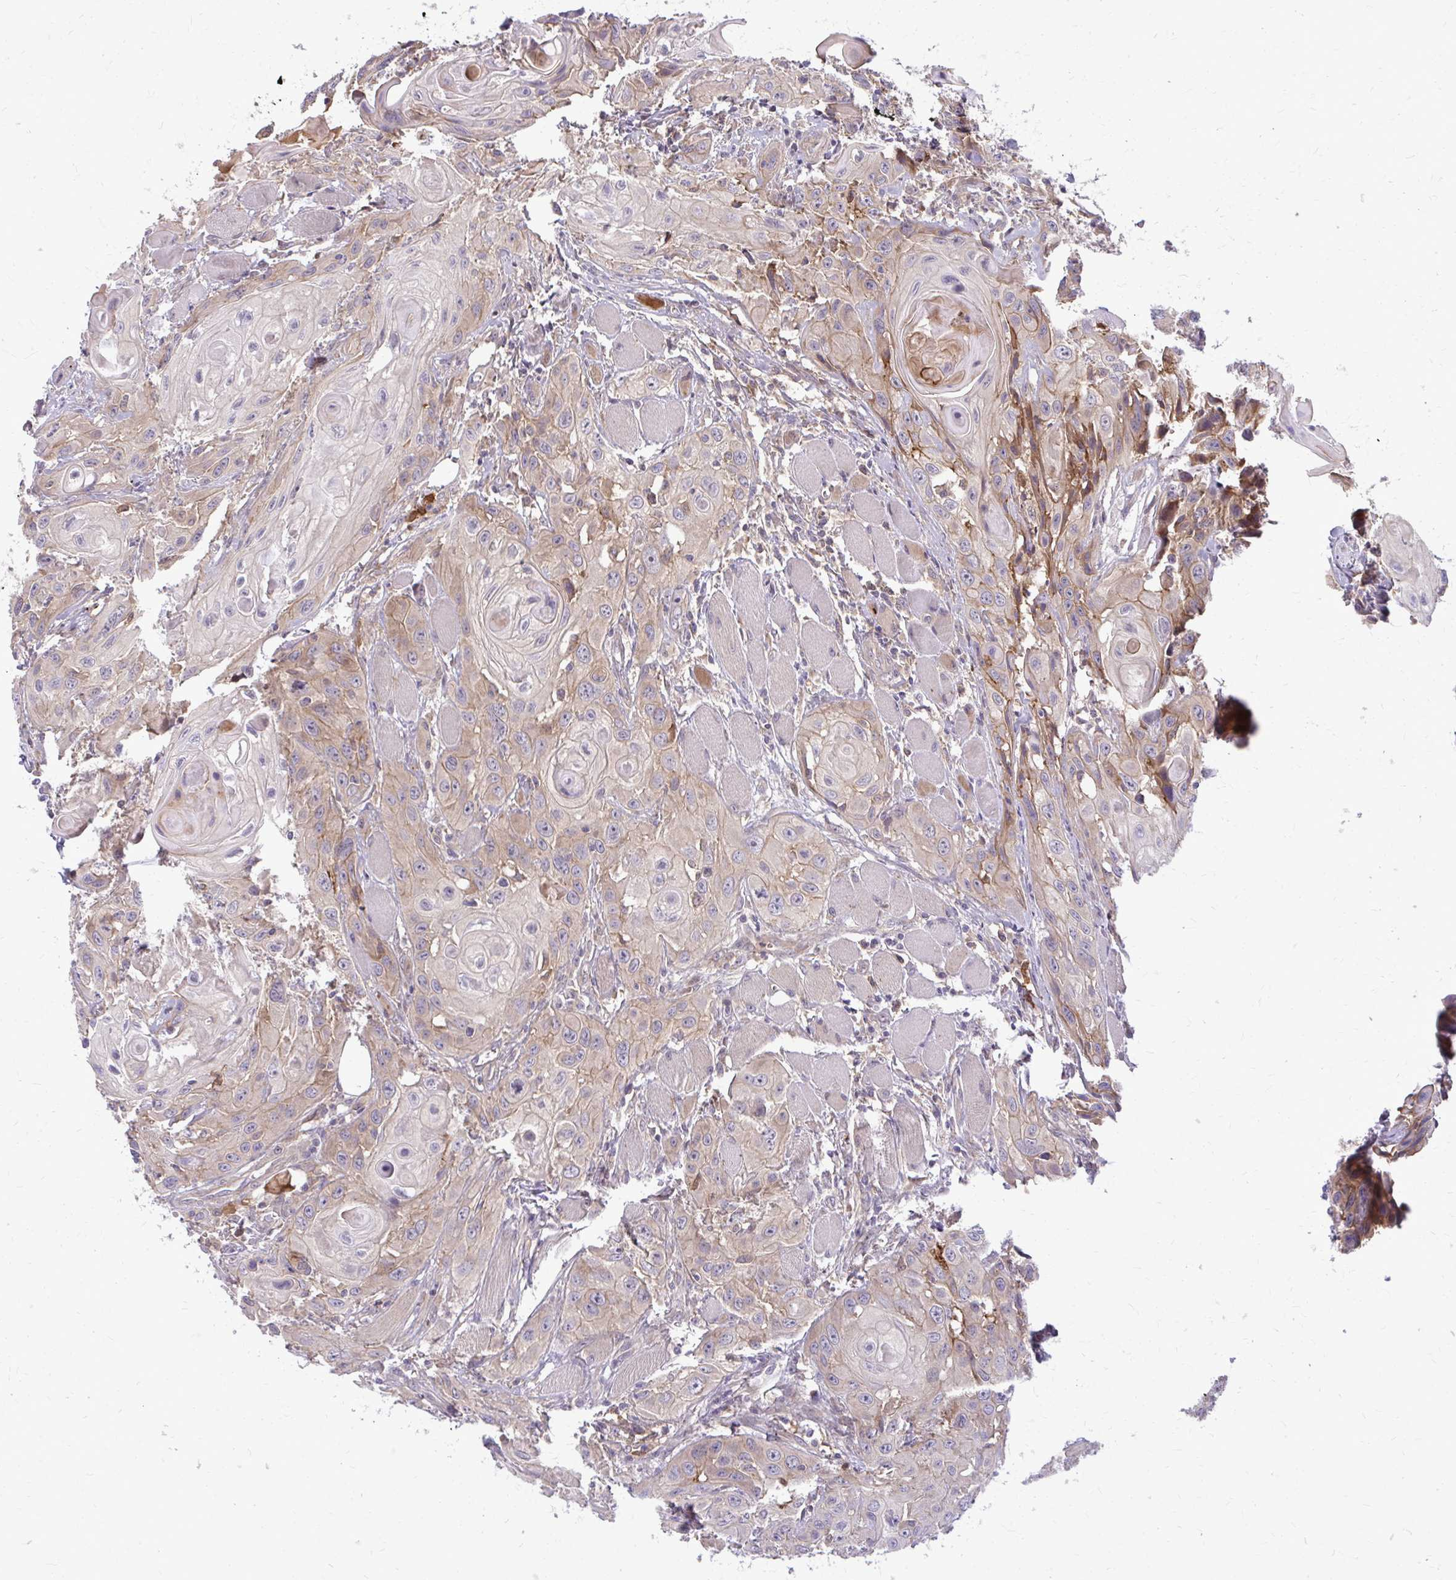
{"staining": {"intensity": "weak", "quantity": "25%-75%", "location": "cytoplasmic/membranous"}, "tissue": "head and neck cancer", "cell_type": "Tumor cells", "image_type": "cancer", "snomed": [{"axis": "morphology", "description": "Squamous cell carcinoma, NOS"}, {"axis": "topography", "description": "Oral tissue"}, {"axis": "topography", "description": "Head-Neck"}], "caption": "Tumor cells show weak cytoplasmic/membranous expression in approximately 25%-75% of cells in head and neck cancer. Nuclei are stained in blue.", "gene": "OXNAD1", "patient": {"sex": "male", "age": 58}}